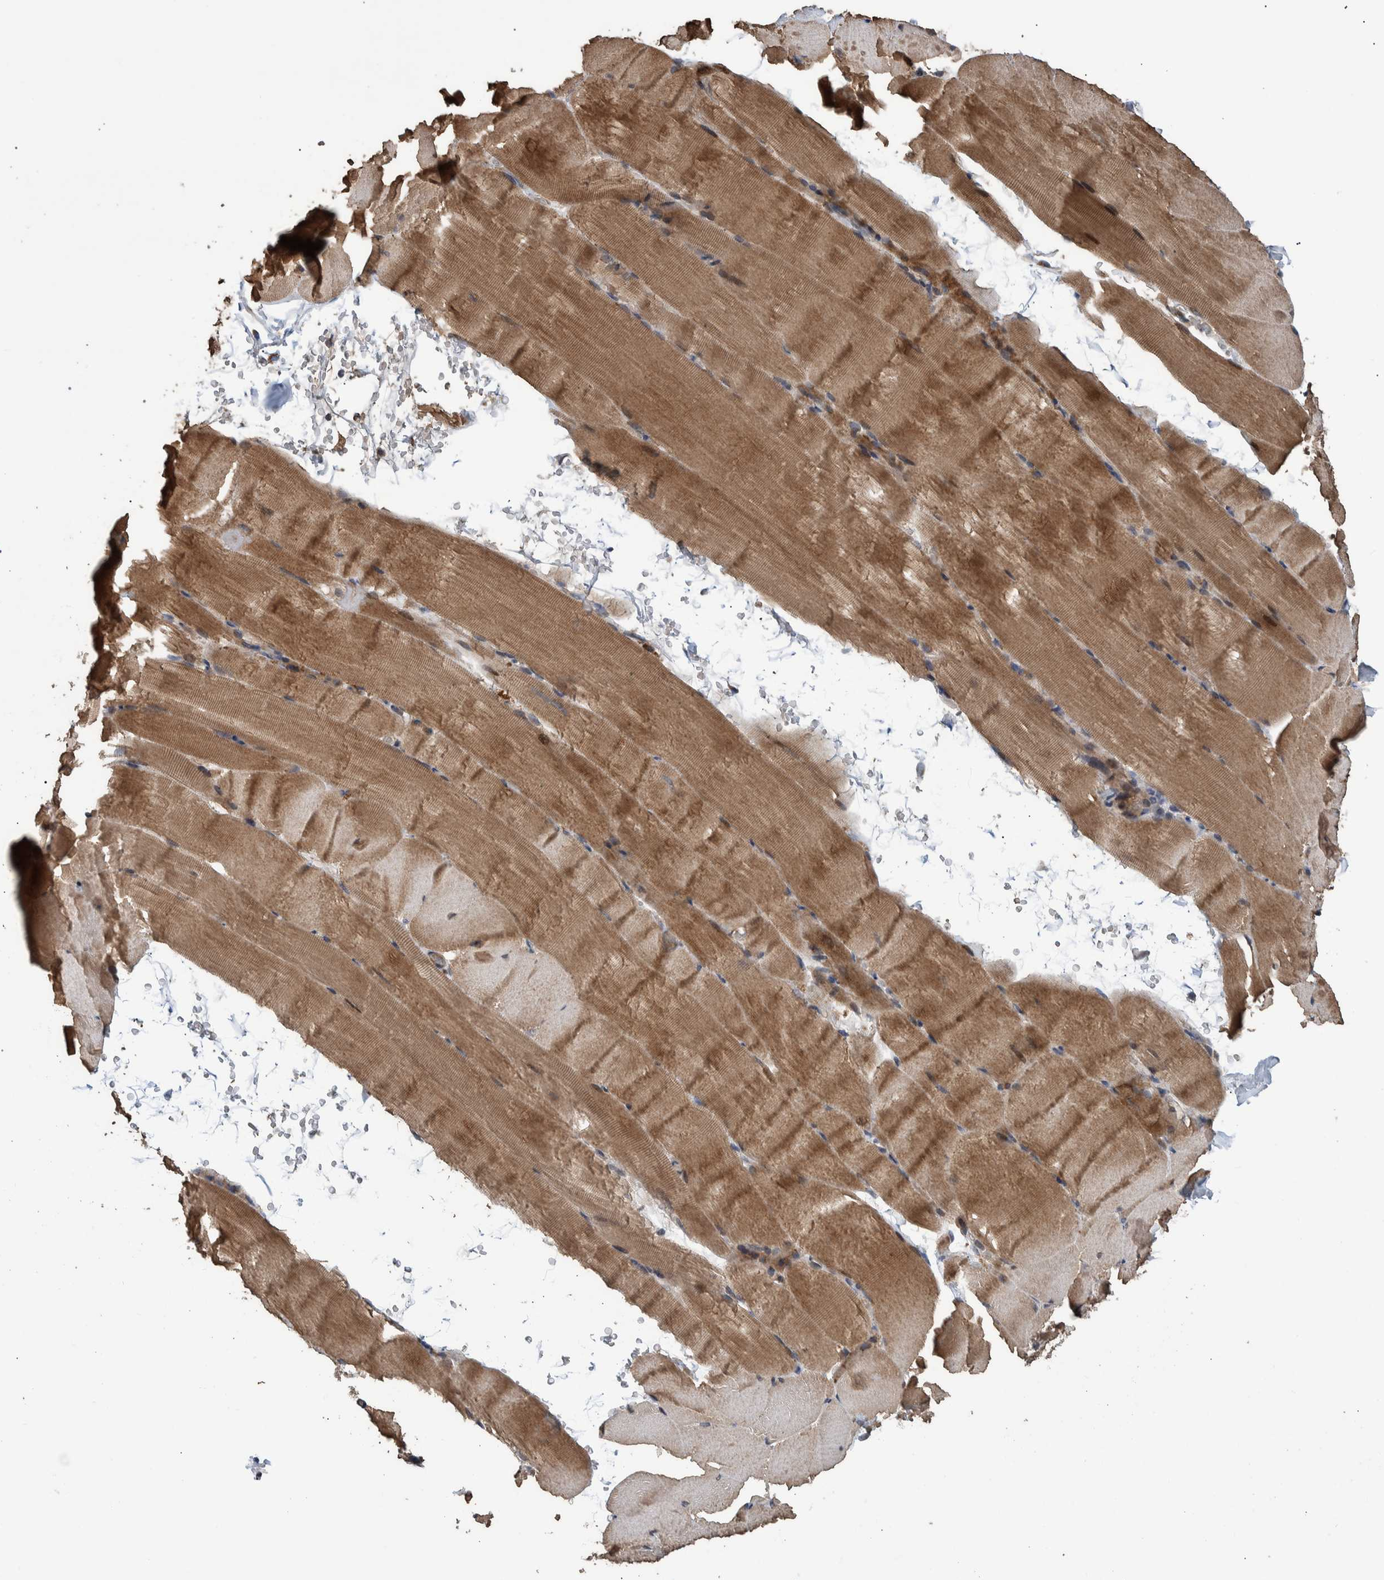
{"staining": {"intensity": "moderate", "quantity": ">75%", "location": "cytoplasmic/membranous"}, "tissue": "skeletal muscle", "cell_type": "Myocytes", "image_type": "normal", "snomed": [{"axis": "morphology", "description": "Normal tissue, NOS"}, {"axis": "topography", "description": "Skeletal muscle"}, {"axis": "topography", "description": "Parathyroid gland"}], "caption": "Immunohistochemistry (DAB (3,3'-diaminobenzidine)) staining of unremarkable human skeletal muscle displays moderate cytoplasmic/membranous protein expression in approximately >75% of myocytes.", "gene": "B3GNTL1", "patient": {"sex": "female", "age": 37}}